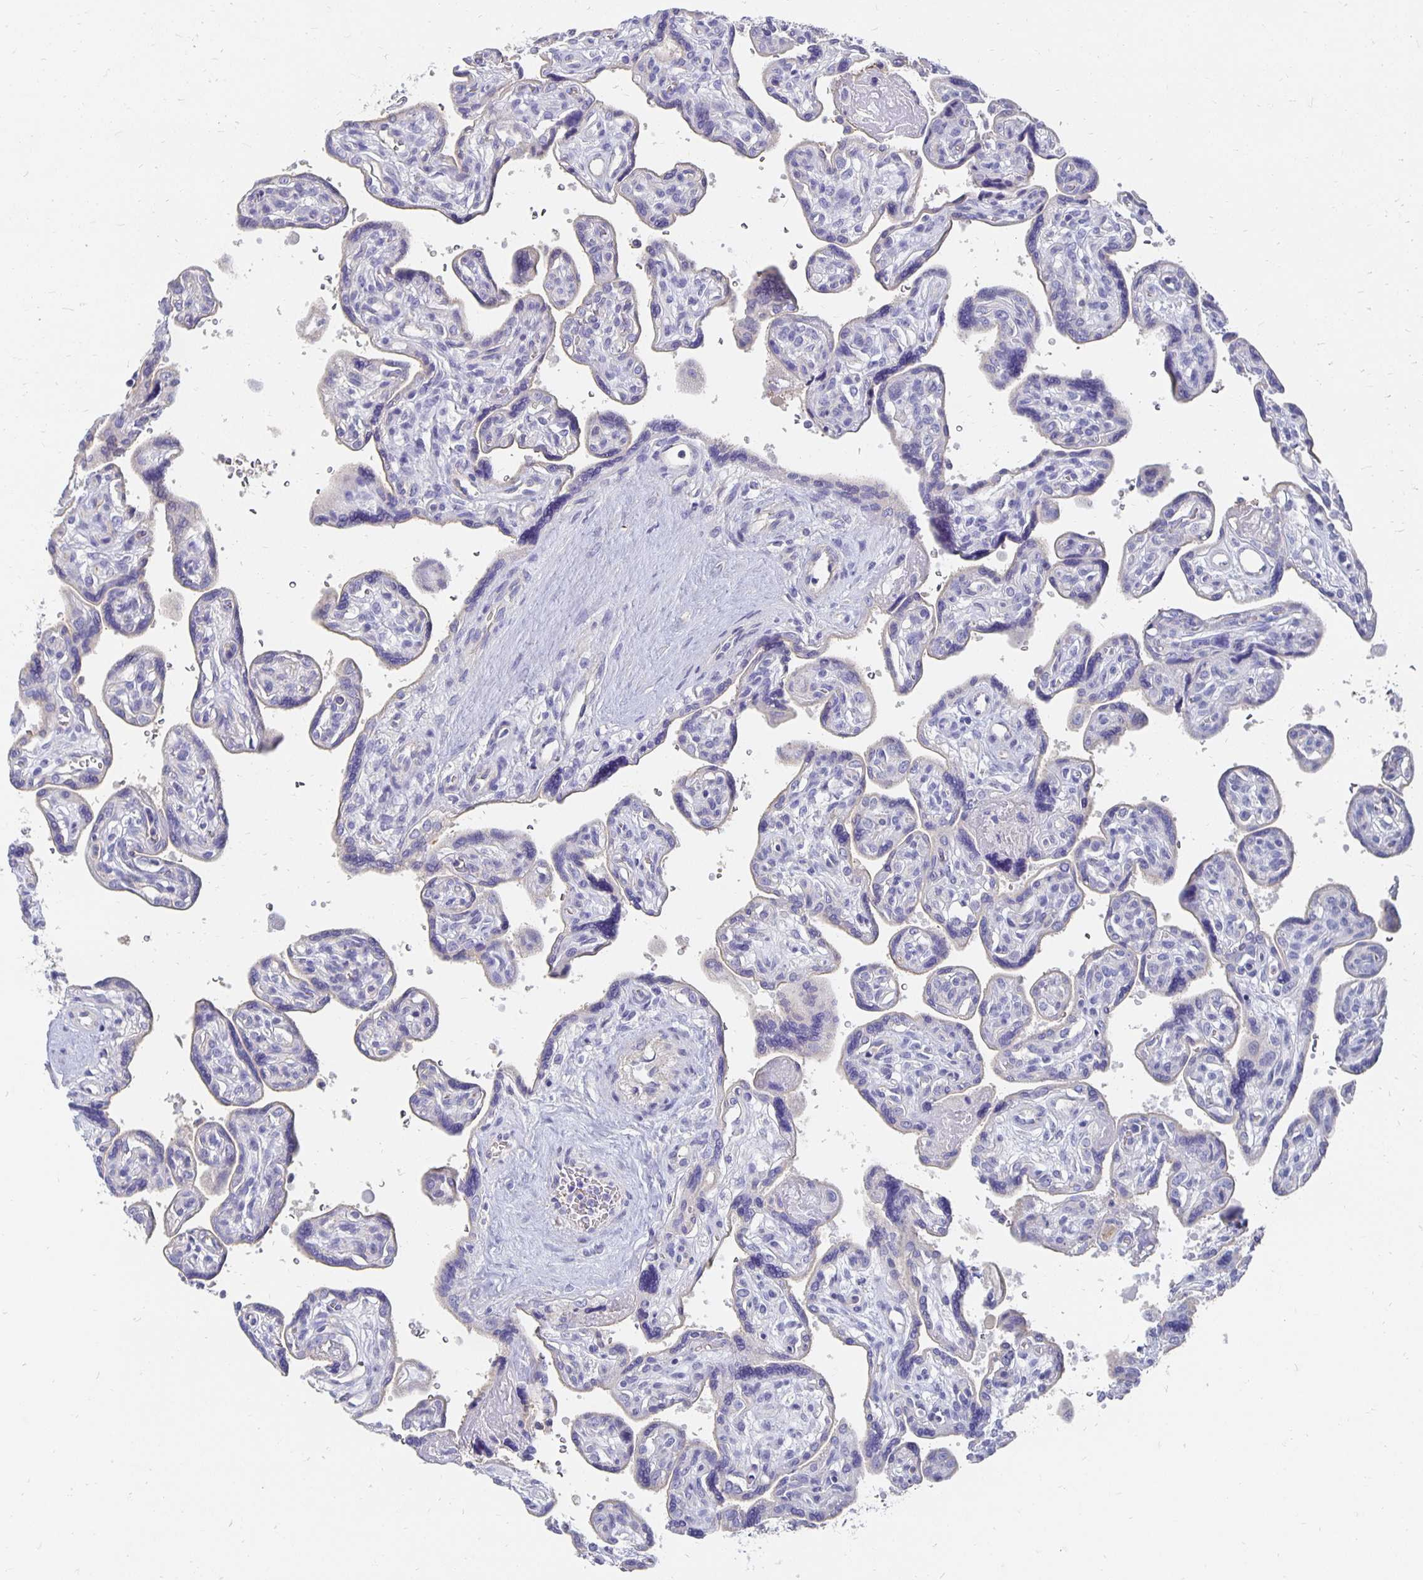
{"staining": {"intensity": "negative", "quantity": "none", "location": "none"}, "tissue": "placenta", "cell_type": "Trophoblastic cells", "image_type": "normal", "snomed": [{"axis": "morphology", "description": "Normal tissue, NOS"}, {"axis": "topography", "description": "Placenta"}], "caption": "High power microscopy micrograph of an immunohistochemistry micrograph of normal placenta, revealing no significant positivity in trophoblastic cells.", "gene": "APOB", "patient": {"sex": "female", "age": 39}}